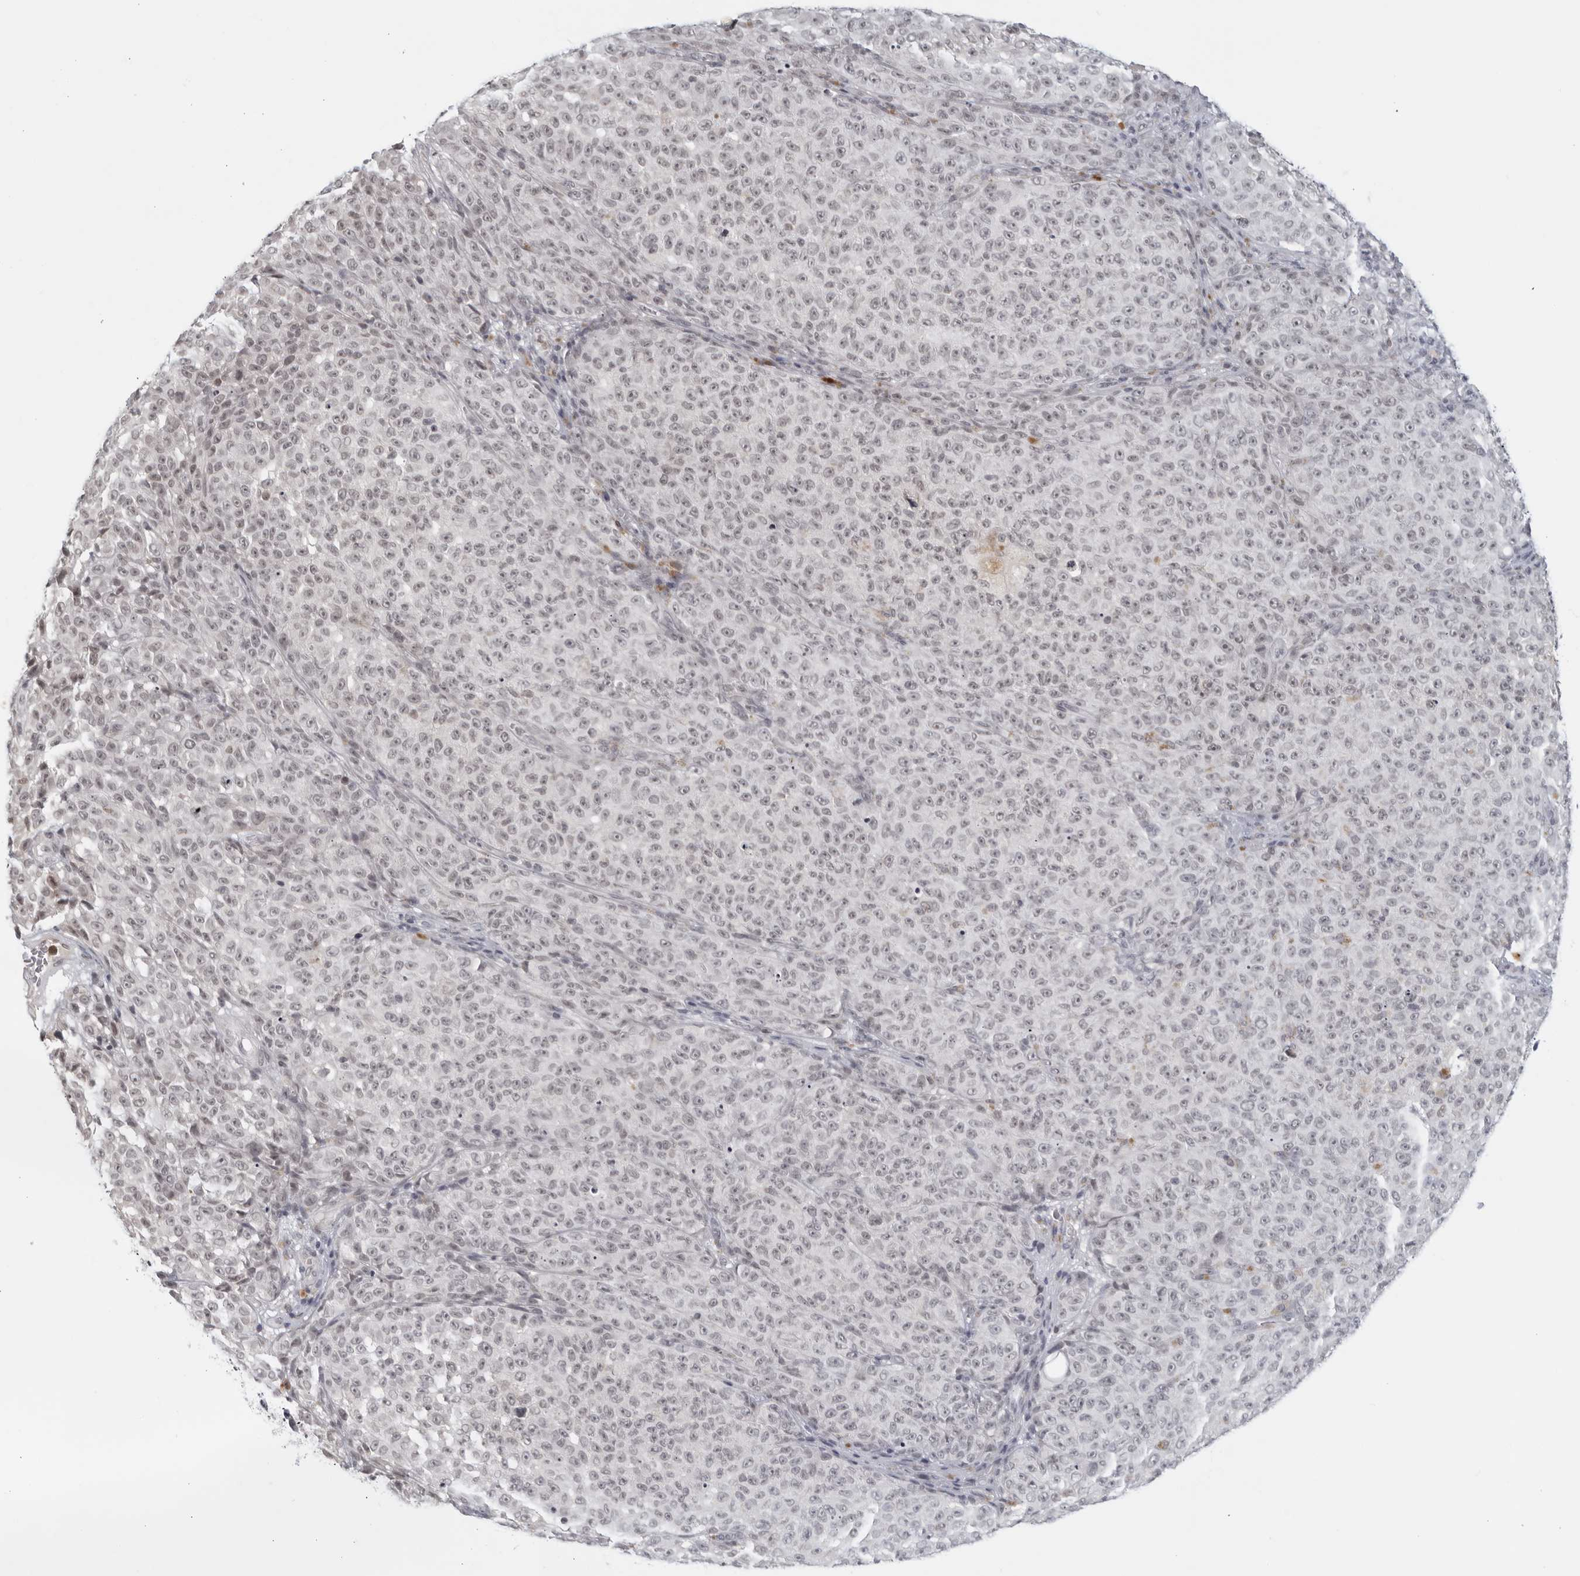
{"staining": {"intensity": "negative", "quantity": "none", "location": "none"}, "tissue": "melanoma", "cell_type": "Tumor cells", "image_type": "cancer", "snomed": [{"axis": "morphology", "description": "Malignant melanoma, NOS"}, {"axis": "topography", "description": "Skin"}], "caption": "Melanoma stained for a protein using immunohistochemistry (IHC) reveals no positivity tumor cells.", "gene": "RAB11FIP3", "patient": {"sex": "female", "age": 82}}